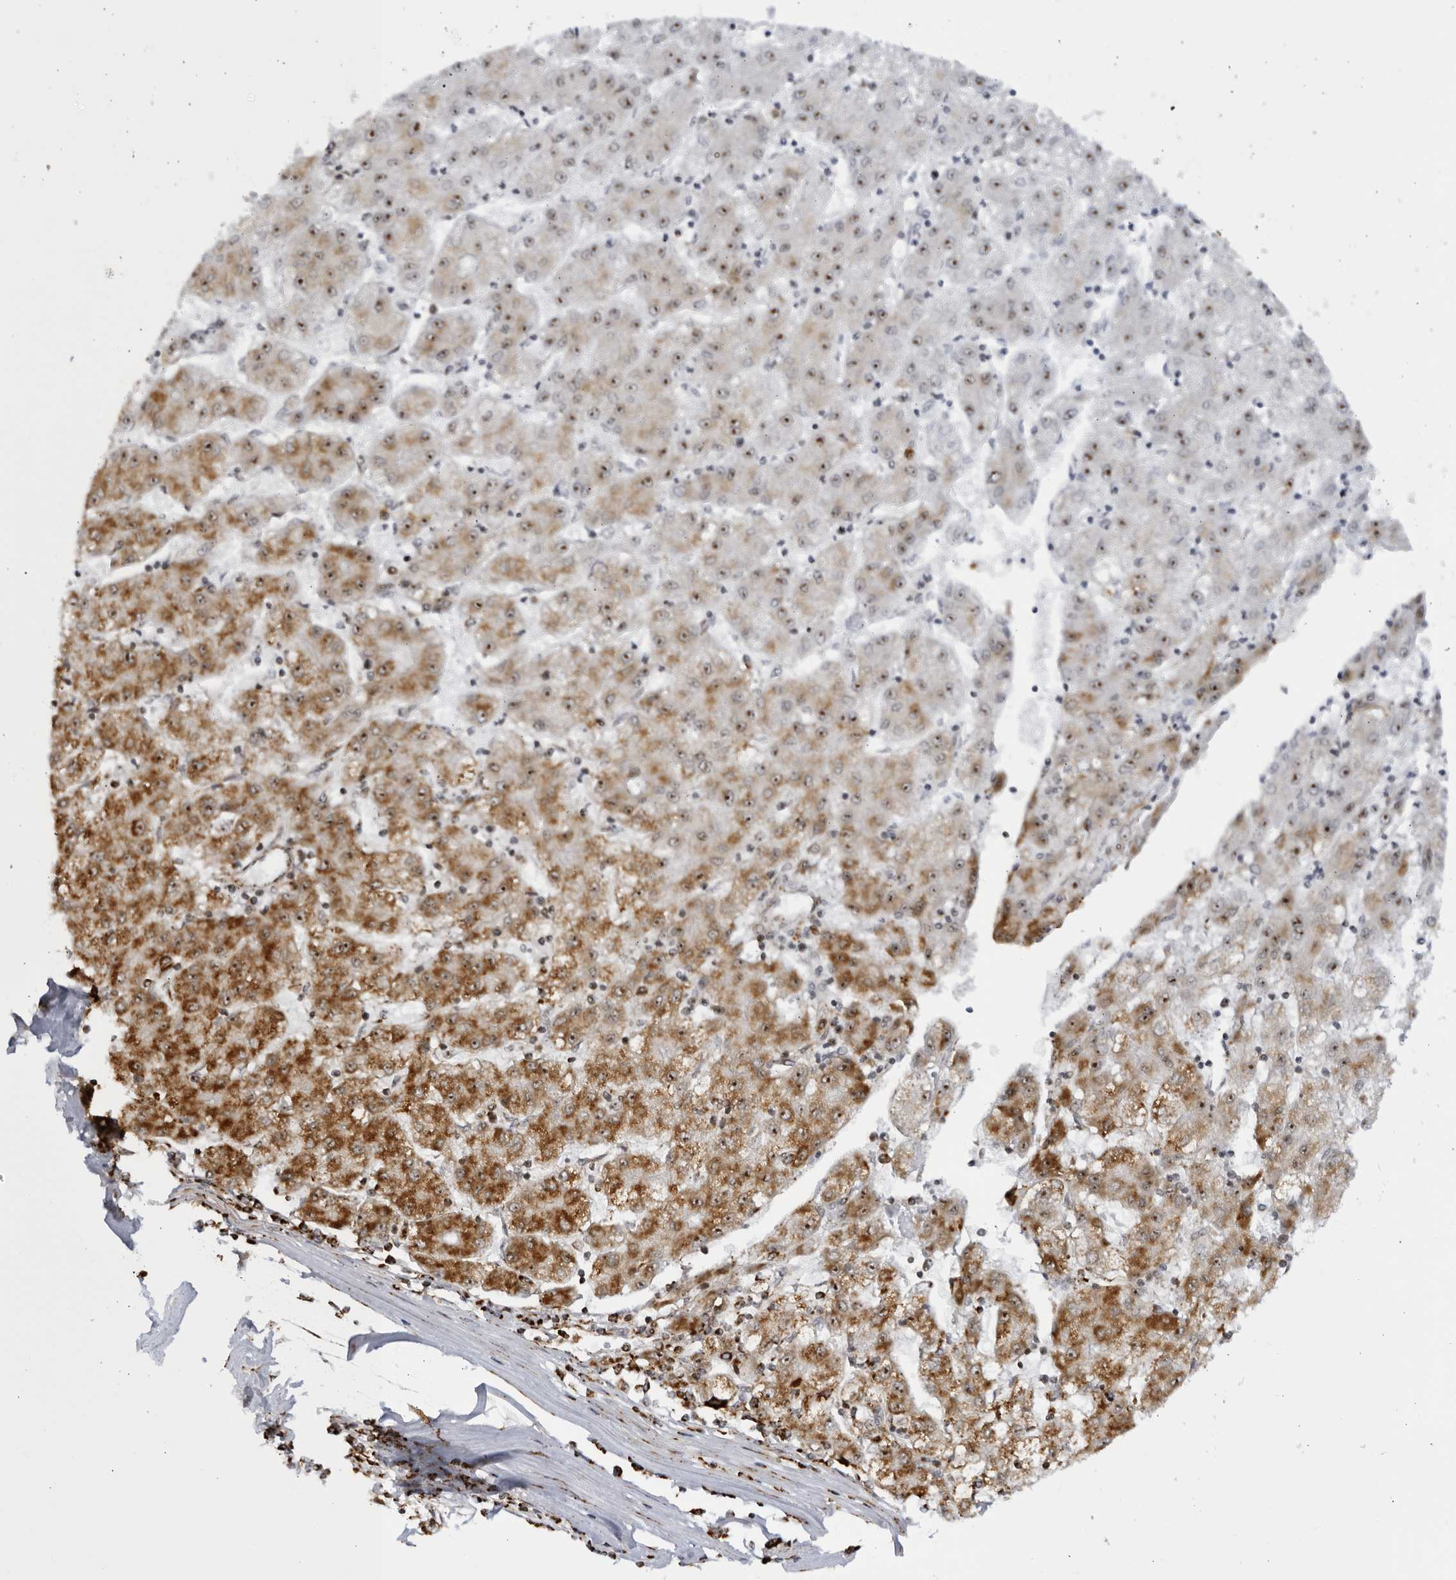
{"staining": {"intensity": "moderate", "quantity": "25%-75%", "location": "cytoplasmic/membranous,nuclear"}, "tissue": "liver cancer", "cell_type": "Tumor cells", "image_type": "cancer", "snomed": [{"axis": "morphology", "description": "Carcinoma, Hepatocellular, NOS"}, {"axis": "topography", "description": "Liver"}], "caption": "Protein staining of hepatocellular carcinoma (liver) tissue shows moderate cytoplasmic/membranous and nuclear staining in about 25%-75% of tumor cells. The protein is stained brown, and the nuclei are stained in blue (DAB (3,3'-diaminobenzidine) IHC with brightfield microscopy, high magnification).", "gene": "RBM34", "patient": {"sex": "male", "age": 72}}